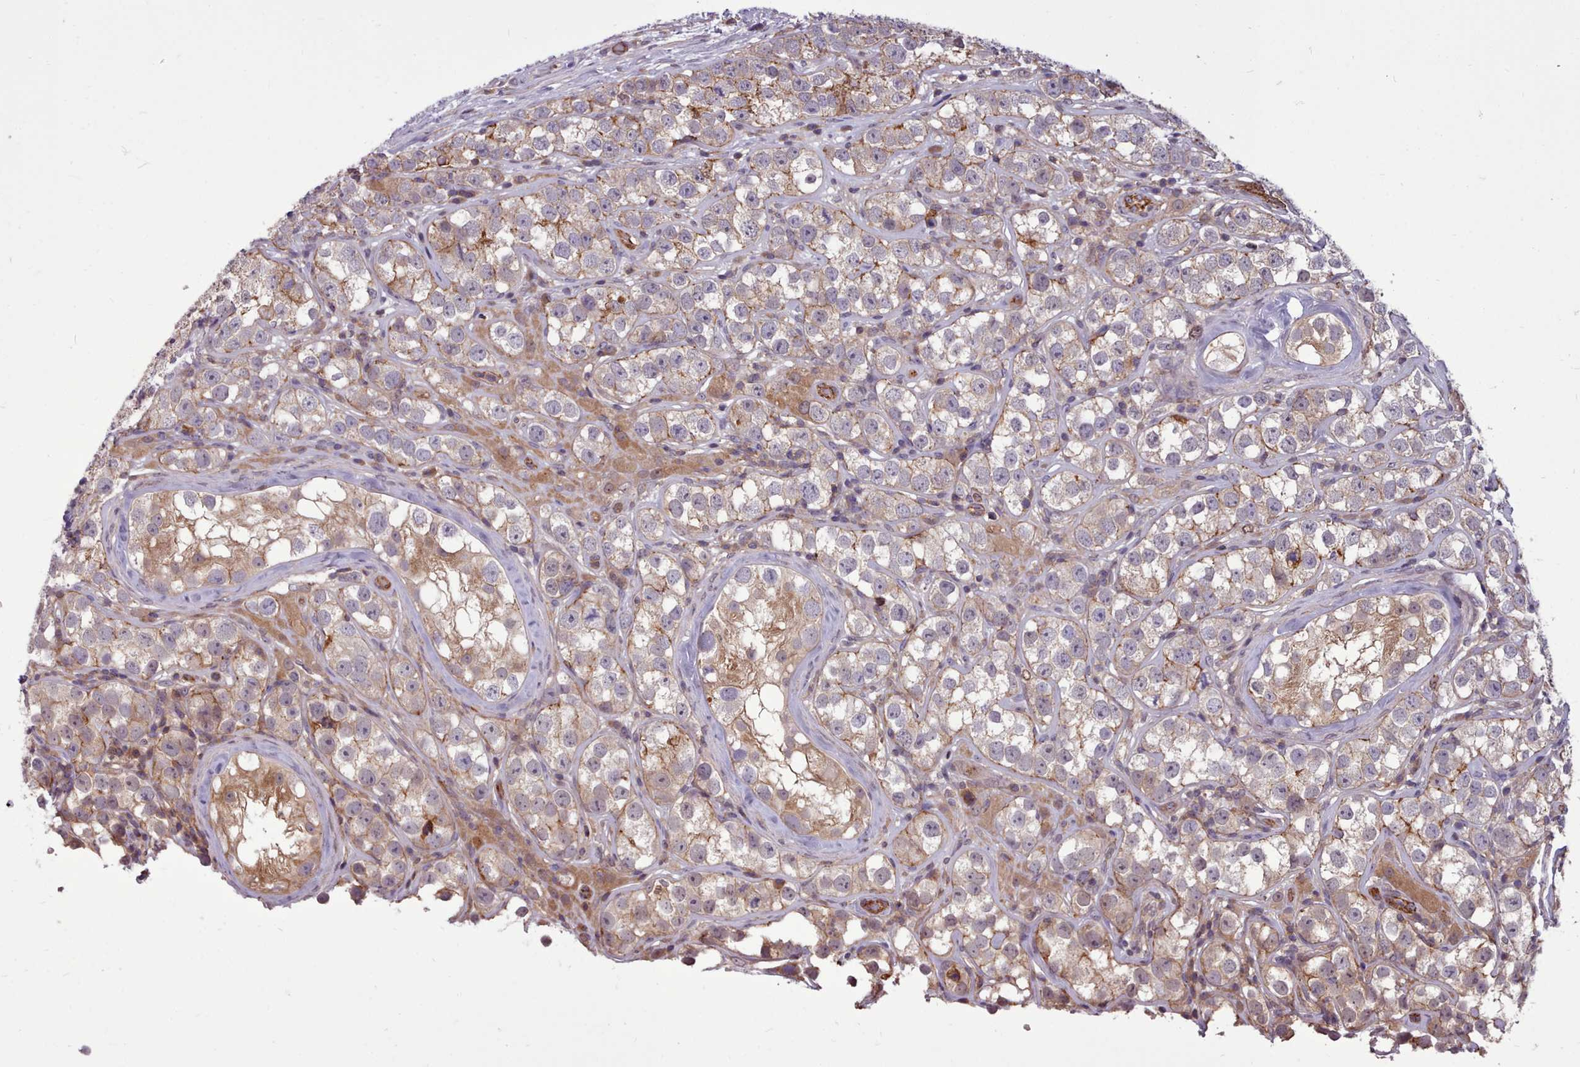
{"staining": {"intensity": "weak", "quantity": "25%-75%", "location": "cytoplasmic/membranous"}, "tissue": "testis cancer", "cell_type": "Tumor cells", "image_type": "cancer", "snomed": [{"axis": "morphology", "description": "Seminoma, NOS"}, {"axis": "topography", "description": "Testis"}], "caption": "Testis cancer (seminoma) stained with DAB (3,3'-diaminobenzidine) IHC exhibits low levels of weak cytoplasmic/membranous positivity in about 25%-75% of tumor cells. Using DAB (brown) and hematoxylin (blue) stains, captured at high magnification using brightfield microscopy.", "gene": "STUB1", "patient": {"sex": "male", "age": 28}}